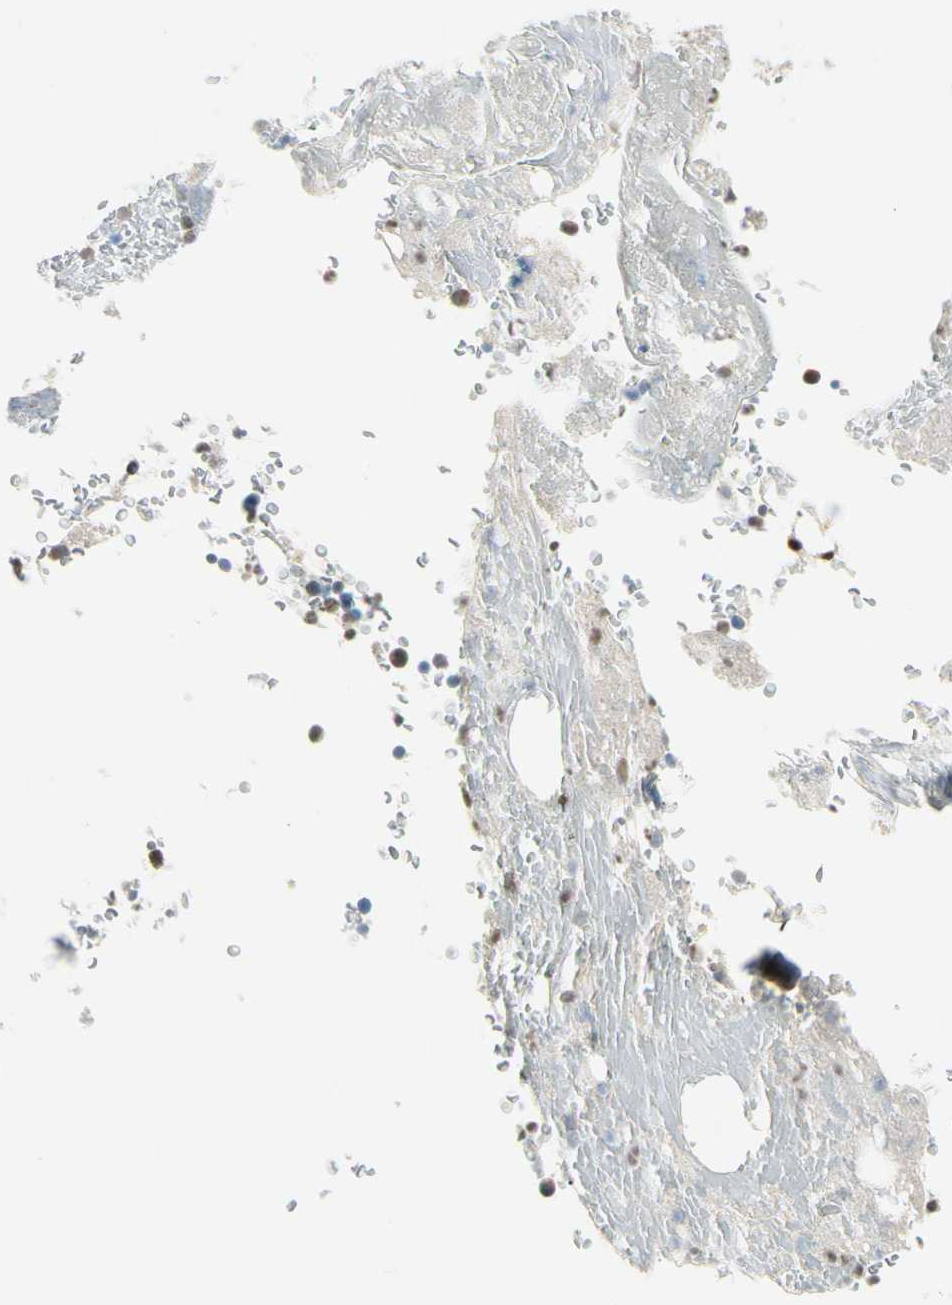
{"staining": {"intensity": "moderate", "quantity": "<25%", "location": "cytoplasmic/membranous,nuclear"}, "tissue": "bone marrow", "cell_type": "Hematopoietic cells", "image_type": "normal", "snomed": [{"axis": "morphology", "description": "Normal tissue, NOS"}, {"axis": "topography", "description": "Bone marrow"}], "caption": "Moderate cytoplasmic/membranous,nuclear staining for a protein is appreciated in approximately <25% of hematopoietic cells of normal bone marrow using IHC.", "gene": "ATXN1", "patient": {"sex": "female", "age": 73}}